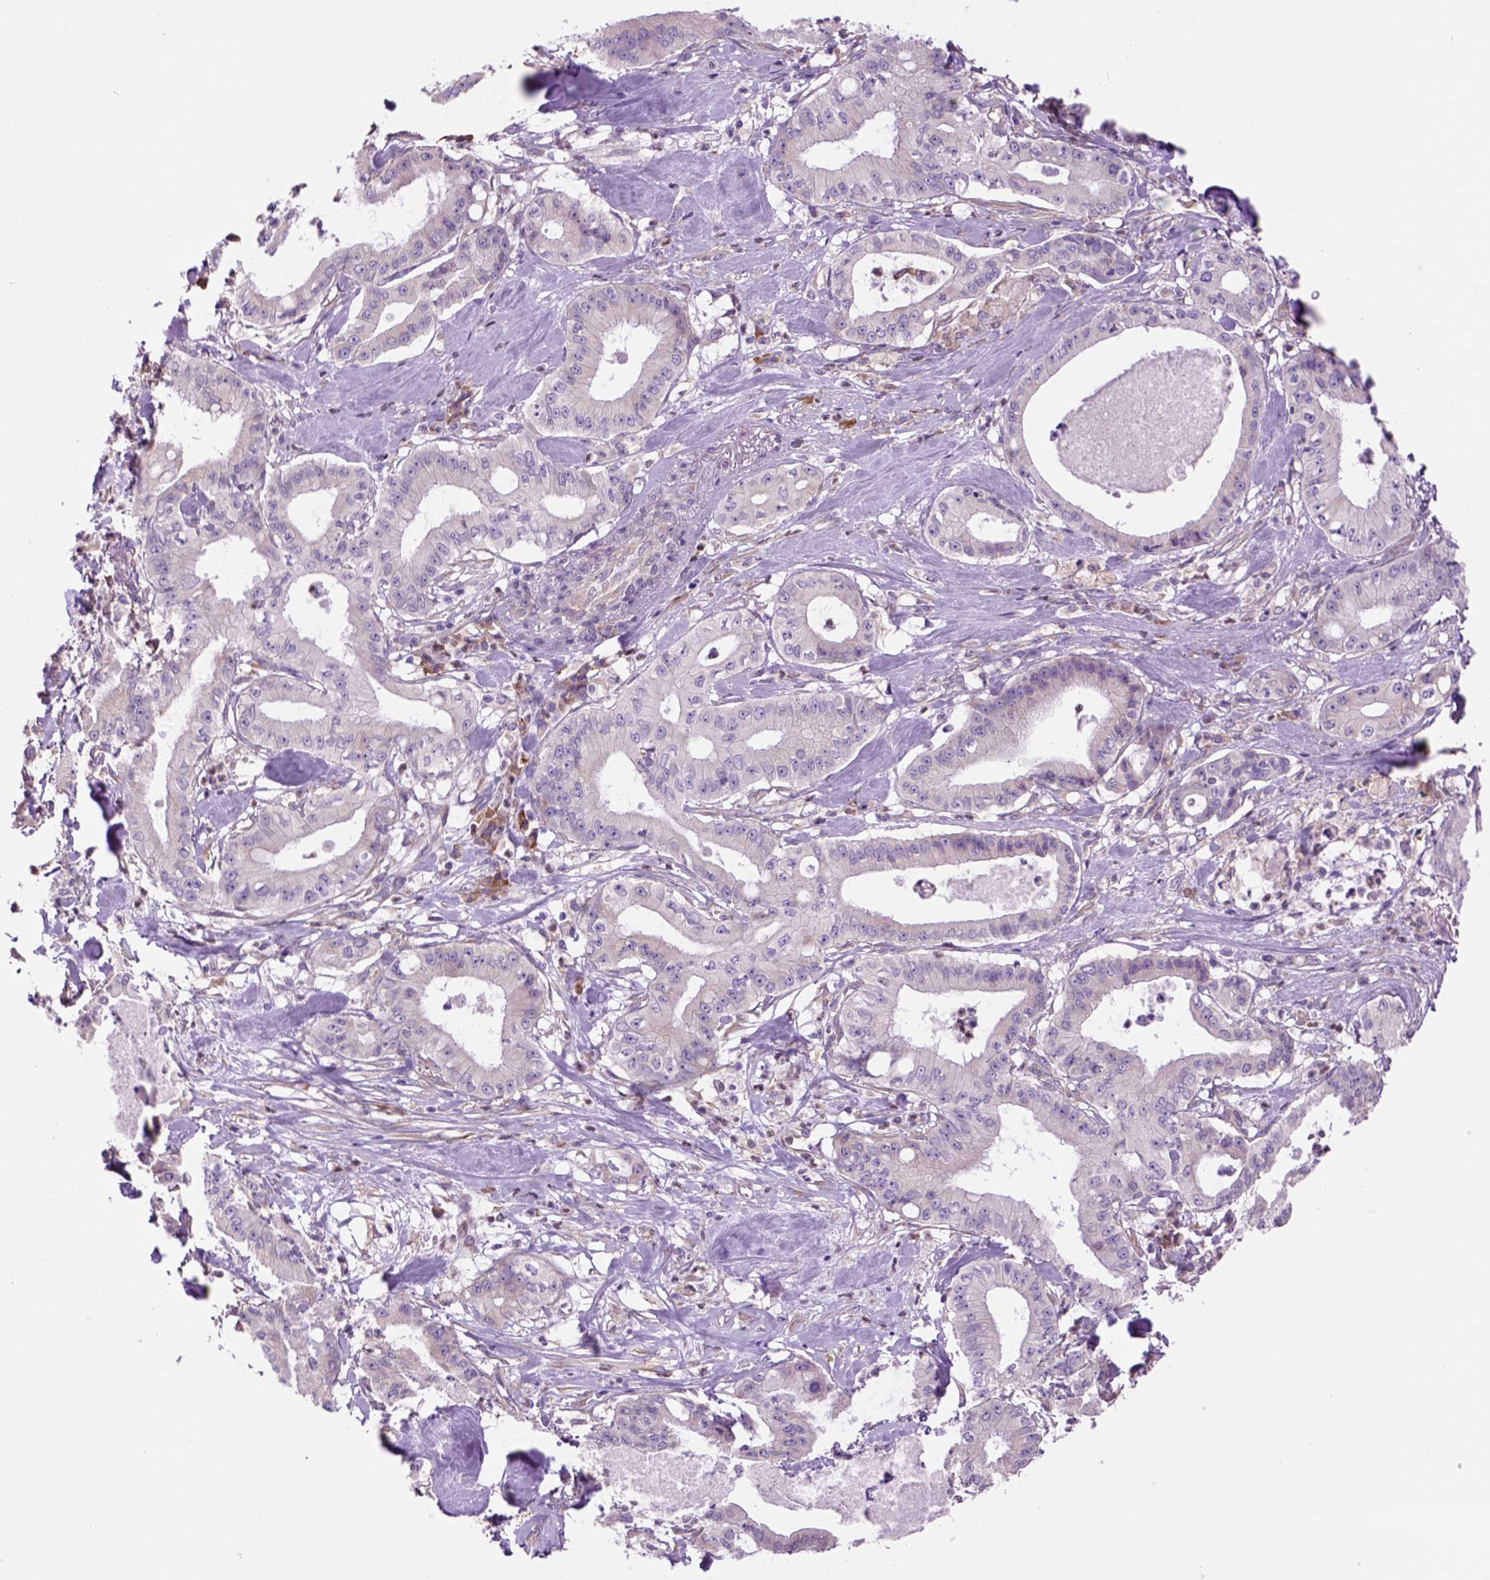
{"staining": {"intensity": "negative", "quantity": "none", "location": "none"}, "tissue": "pancreatic cancer", "cell_type": "Tumor cells", "image_type": "cancer", "snomed": [{"axis": "morphology", "description": "Adenocarcinoma, NOS"}, {"axis": "topography", "description": "Pancreas"}], "caption": "There is no significant staining in tumor cells of pancreatic cancer.", "gene": "PIAS3", "patient": {"sex": "male", "age": 71}}